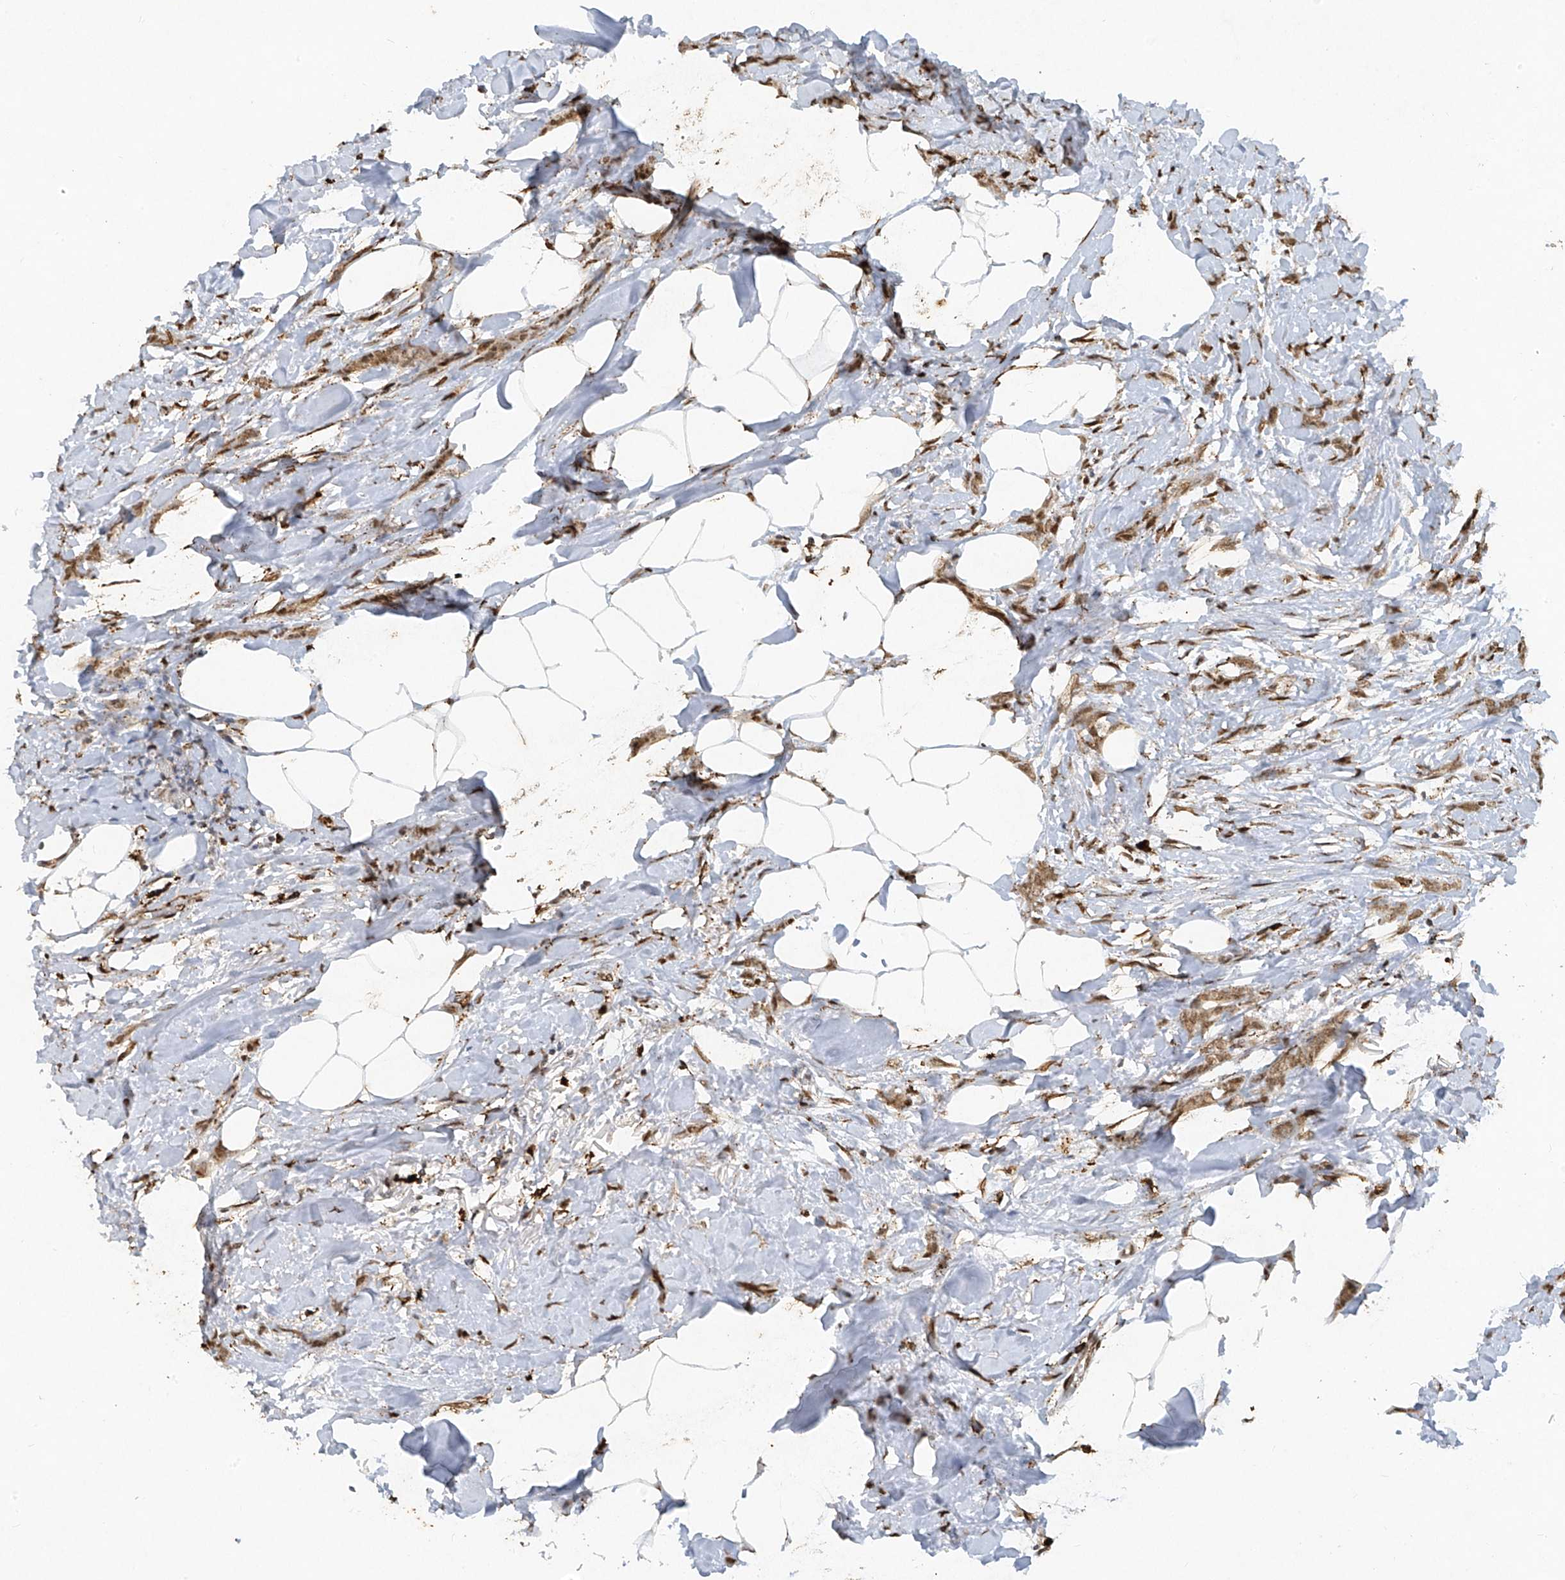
{"staining": {"intensity": "moderate", "quantity": ">75%", "location": "cytoplasmic/membranous,nuclear"}, "tissue": "breast cancer", "cell_type": "Tumor cells", "image_type": "cancer", "snomed": [{"axis": "morphology", "description": "Lobular carcinoma, in situ"}, {"axis": "morphology", "description": "Lobular carcinoma"}, {"axis": "topography", "description": "Breast"}], "caption": "There is medium levels of moderate cytoplasmic/membranous and nuclear positivity in tumor cells of breast cancer, as demonstrated by immunohistochemical staining (brown color).", "gene": "ATRIP", "patient": {"sex": "female", "age": 41}}